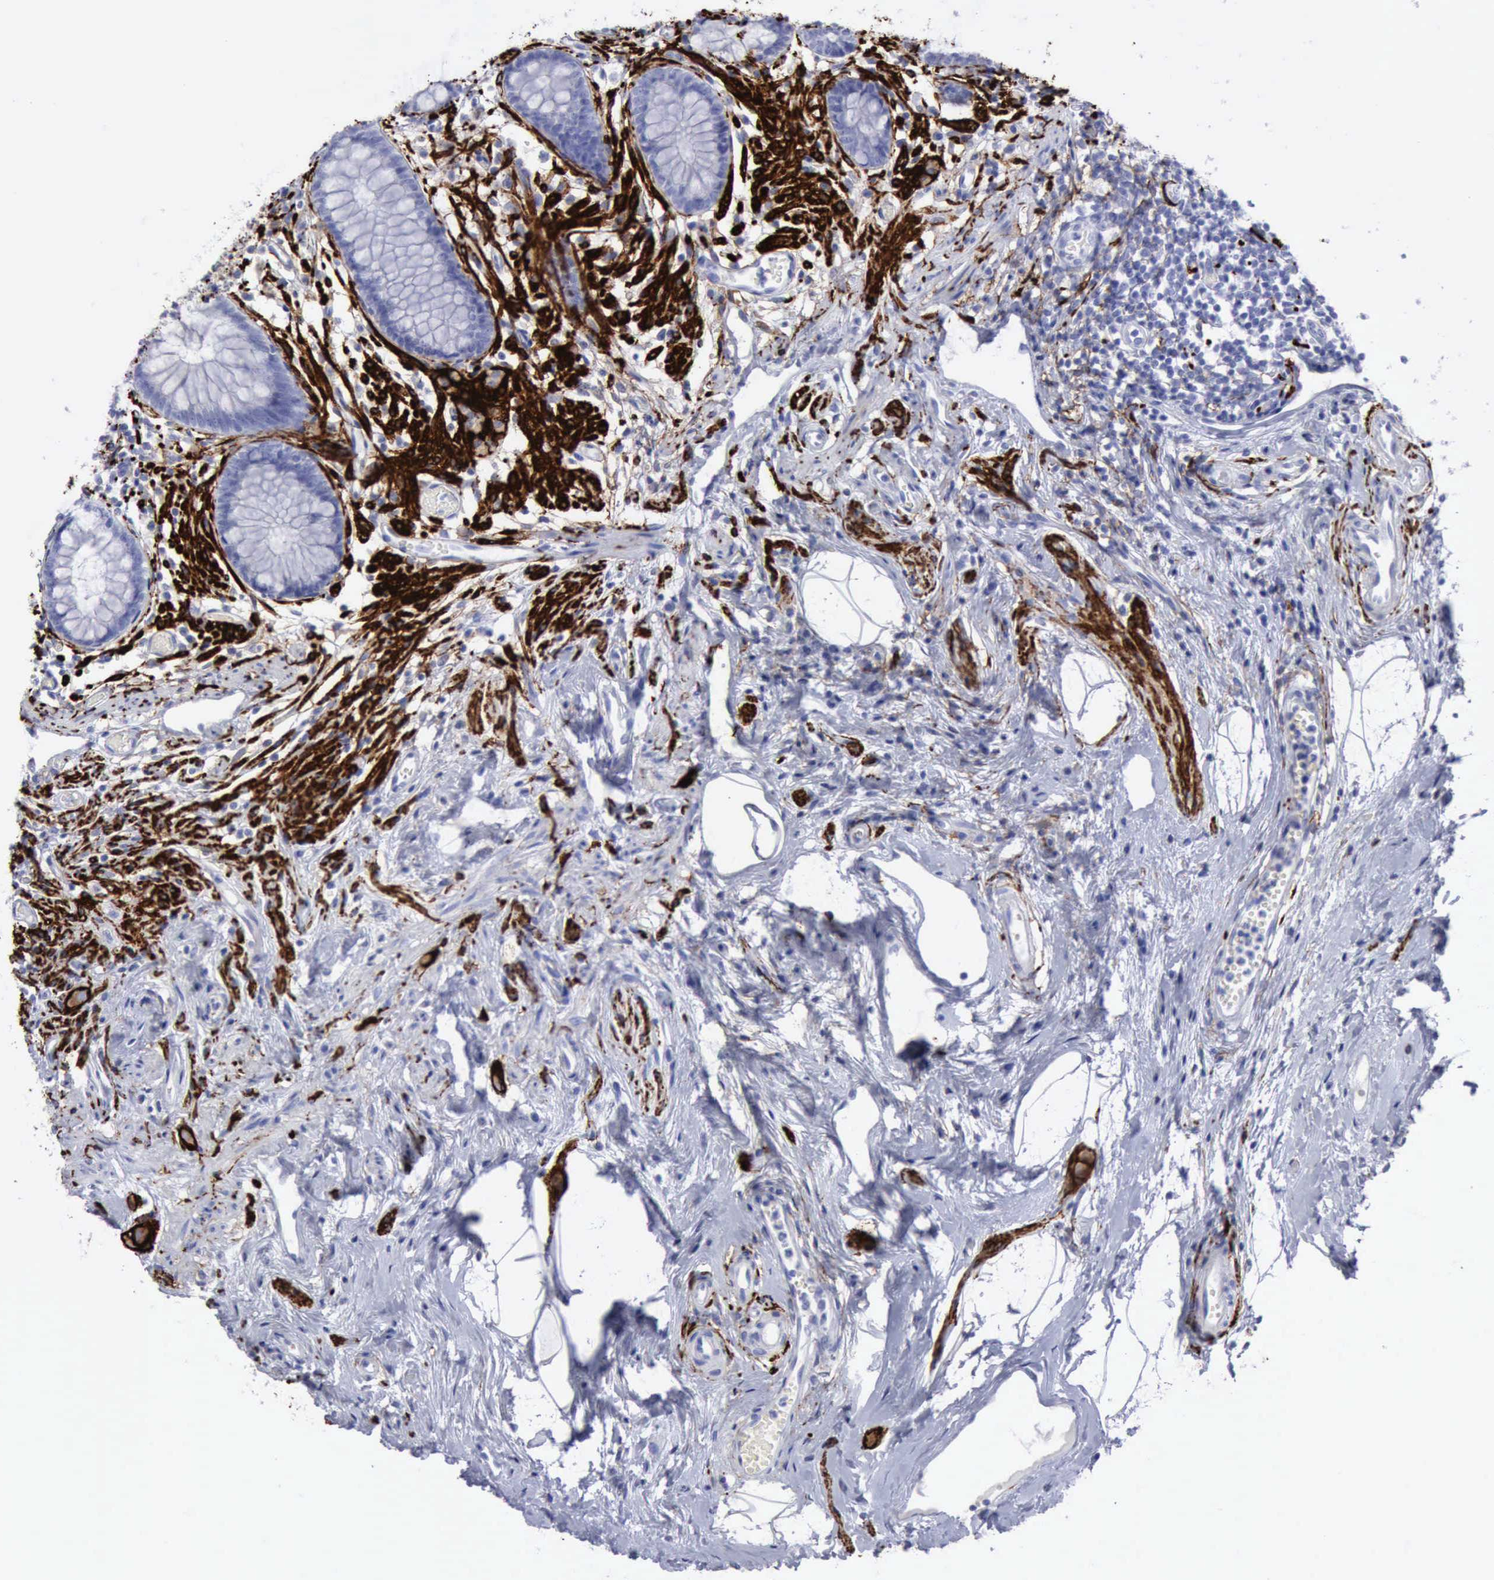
{"staining": {"intensity": "negative", "quantity": "none", "location": "none"}, "tissue": "appendix", "cell_type": "Glandular cells", "image_type": "normal", "snomed": [{"axis": "morphology", "description": "Normal tissue, NOS"}, {"axis": "topography", "description": "Appendix"}], "caption": "Immunohistochemistry of normal appendix displays no expression in glandular cells. (Brightfield microscopy of DAB immunohistochemistry (IHC) at high magnification).", "gene": "NCAM1", "patient": {"sex": "male", "age": 38}}